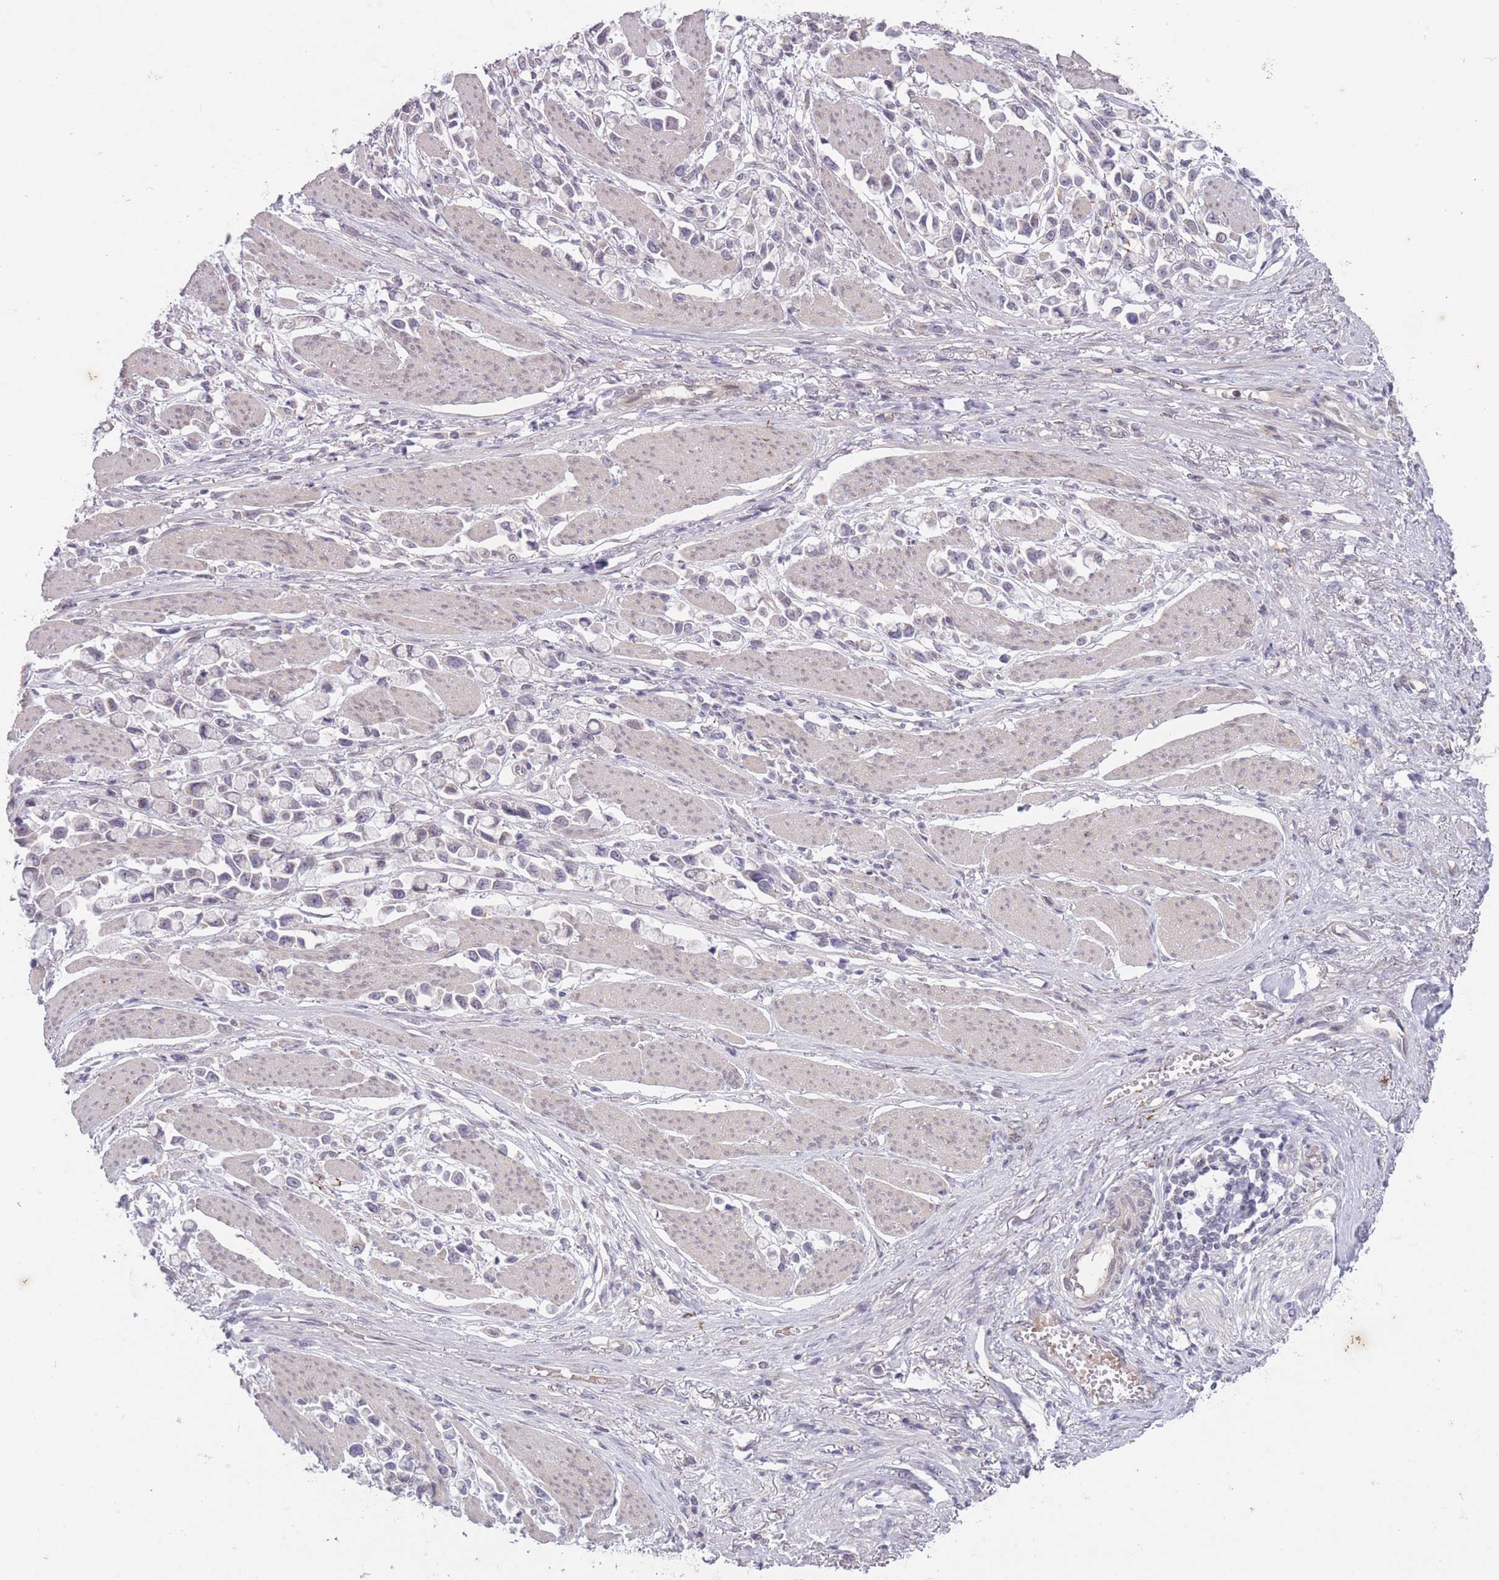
{"staining": {"intensity": "negative", "quantity": "none", "location": "none"}, "tissue": "stomach cancer", "cell_type": "Tumor cells", "image_type": "cancer", "snomed": [{"axis": "morphology", "description": "Adenocarcinoma, NOS"}, {"axis": "topography", "description": "Stomach"}], "caption": "There is no significant positivity in tumor cells of stomach cancer. (Brightfield microscopy of DAB IHC at high magnification).", "gene": "ARPIN", "patient": {"sex": "female", "age": 81}}